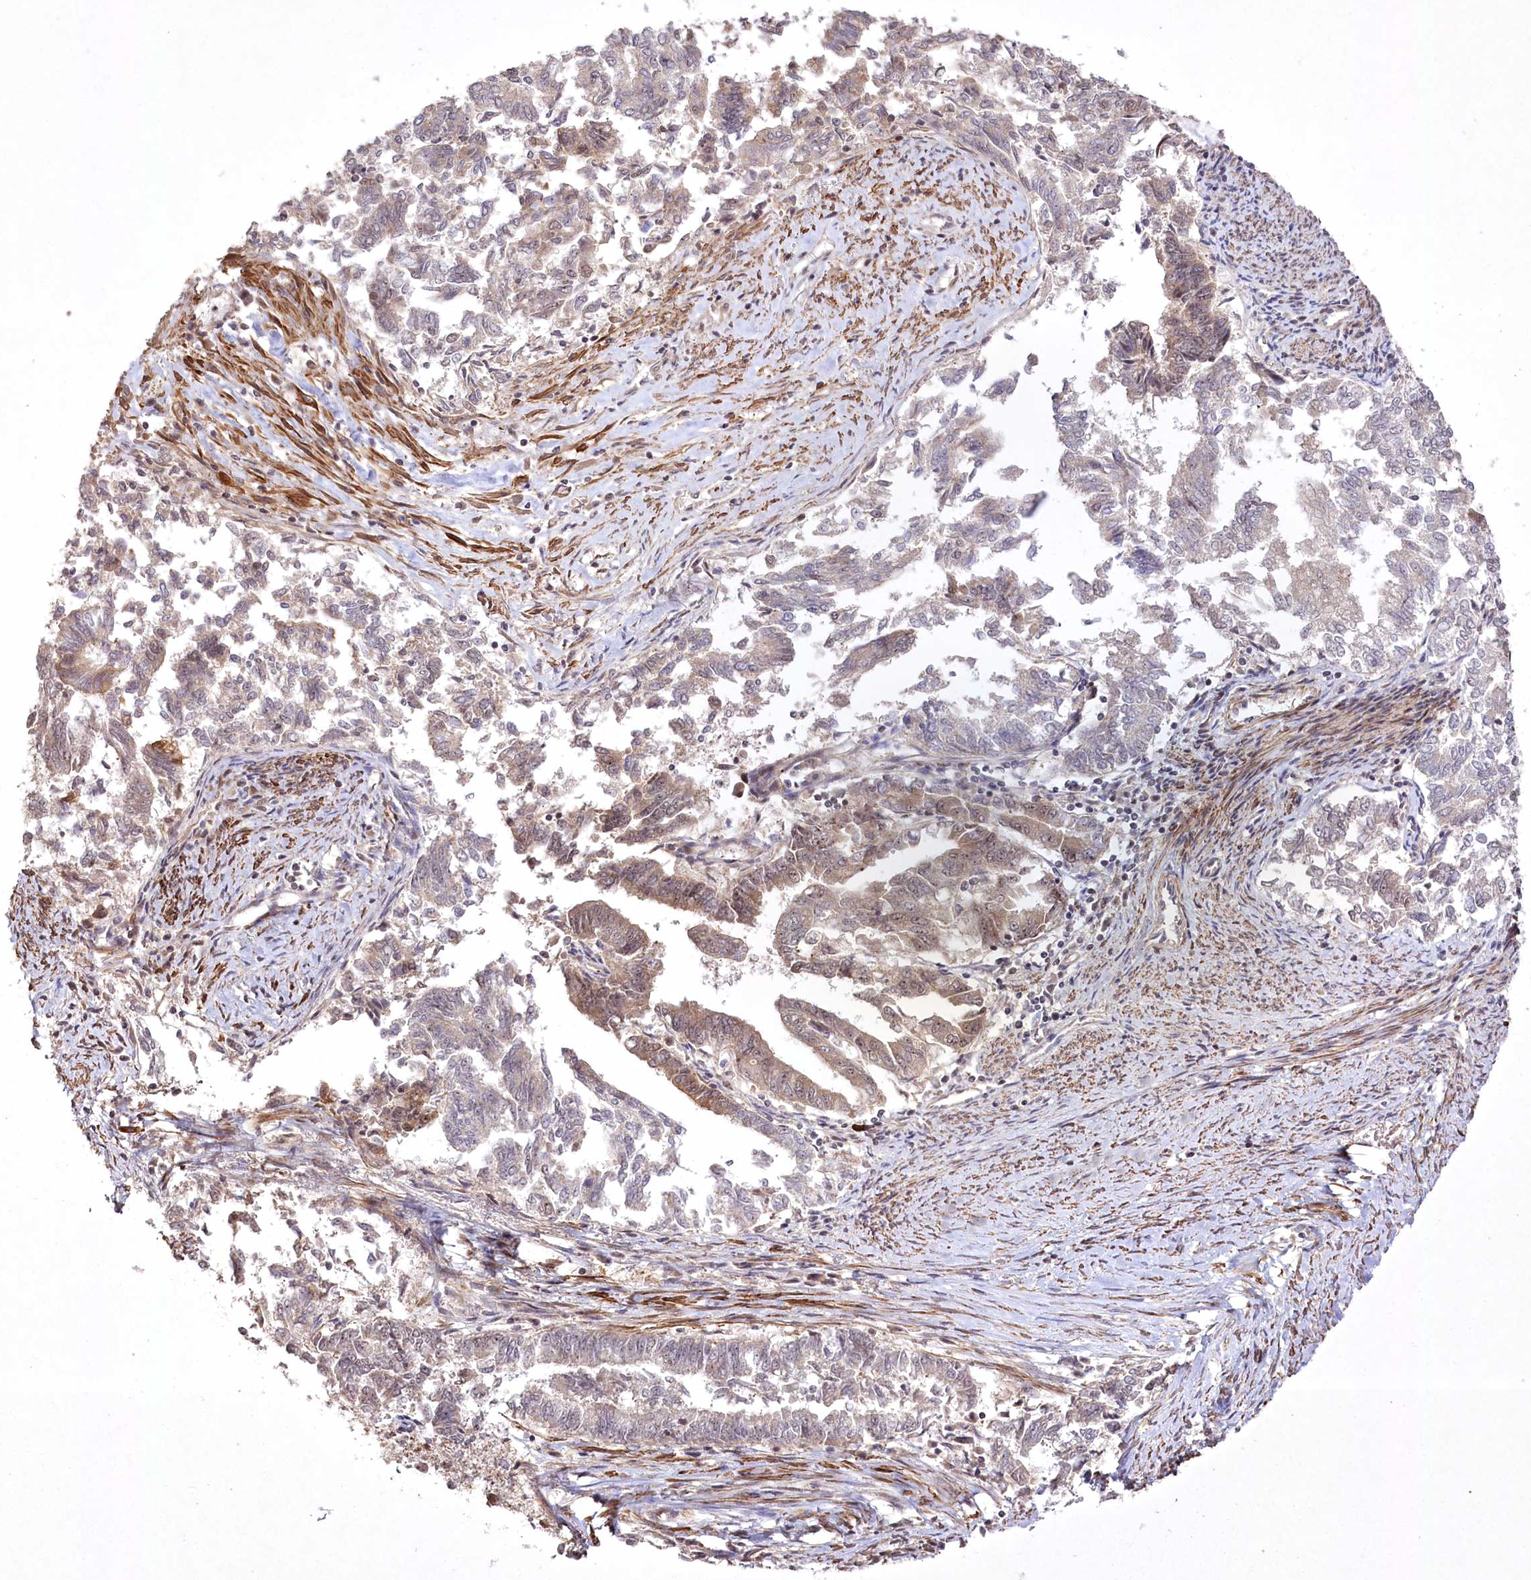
{"staining": {"intensity": "weak", "quantity": "<25%", "location": "cytoplasmic/membranous"}, "tissue": "endometrial cancer", "cell_type": "Tumor cells", "image_type": "cancer", "snomed": [{"axis": "morphology", "description": "Adenocarcinoma, NOS"}, {"axis": "topography", "description": "Endometrium"}], "caption": "An immunohistochemistry micrograph of adenocarcinoma (endometrial) is shown. There is no staining in tumor cells of adenocarcinoma (endometrial).", "gene": "CCDC59", "patient": {"sex": "female", "age": 79}}